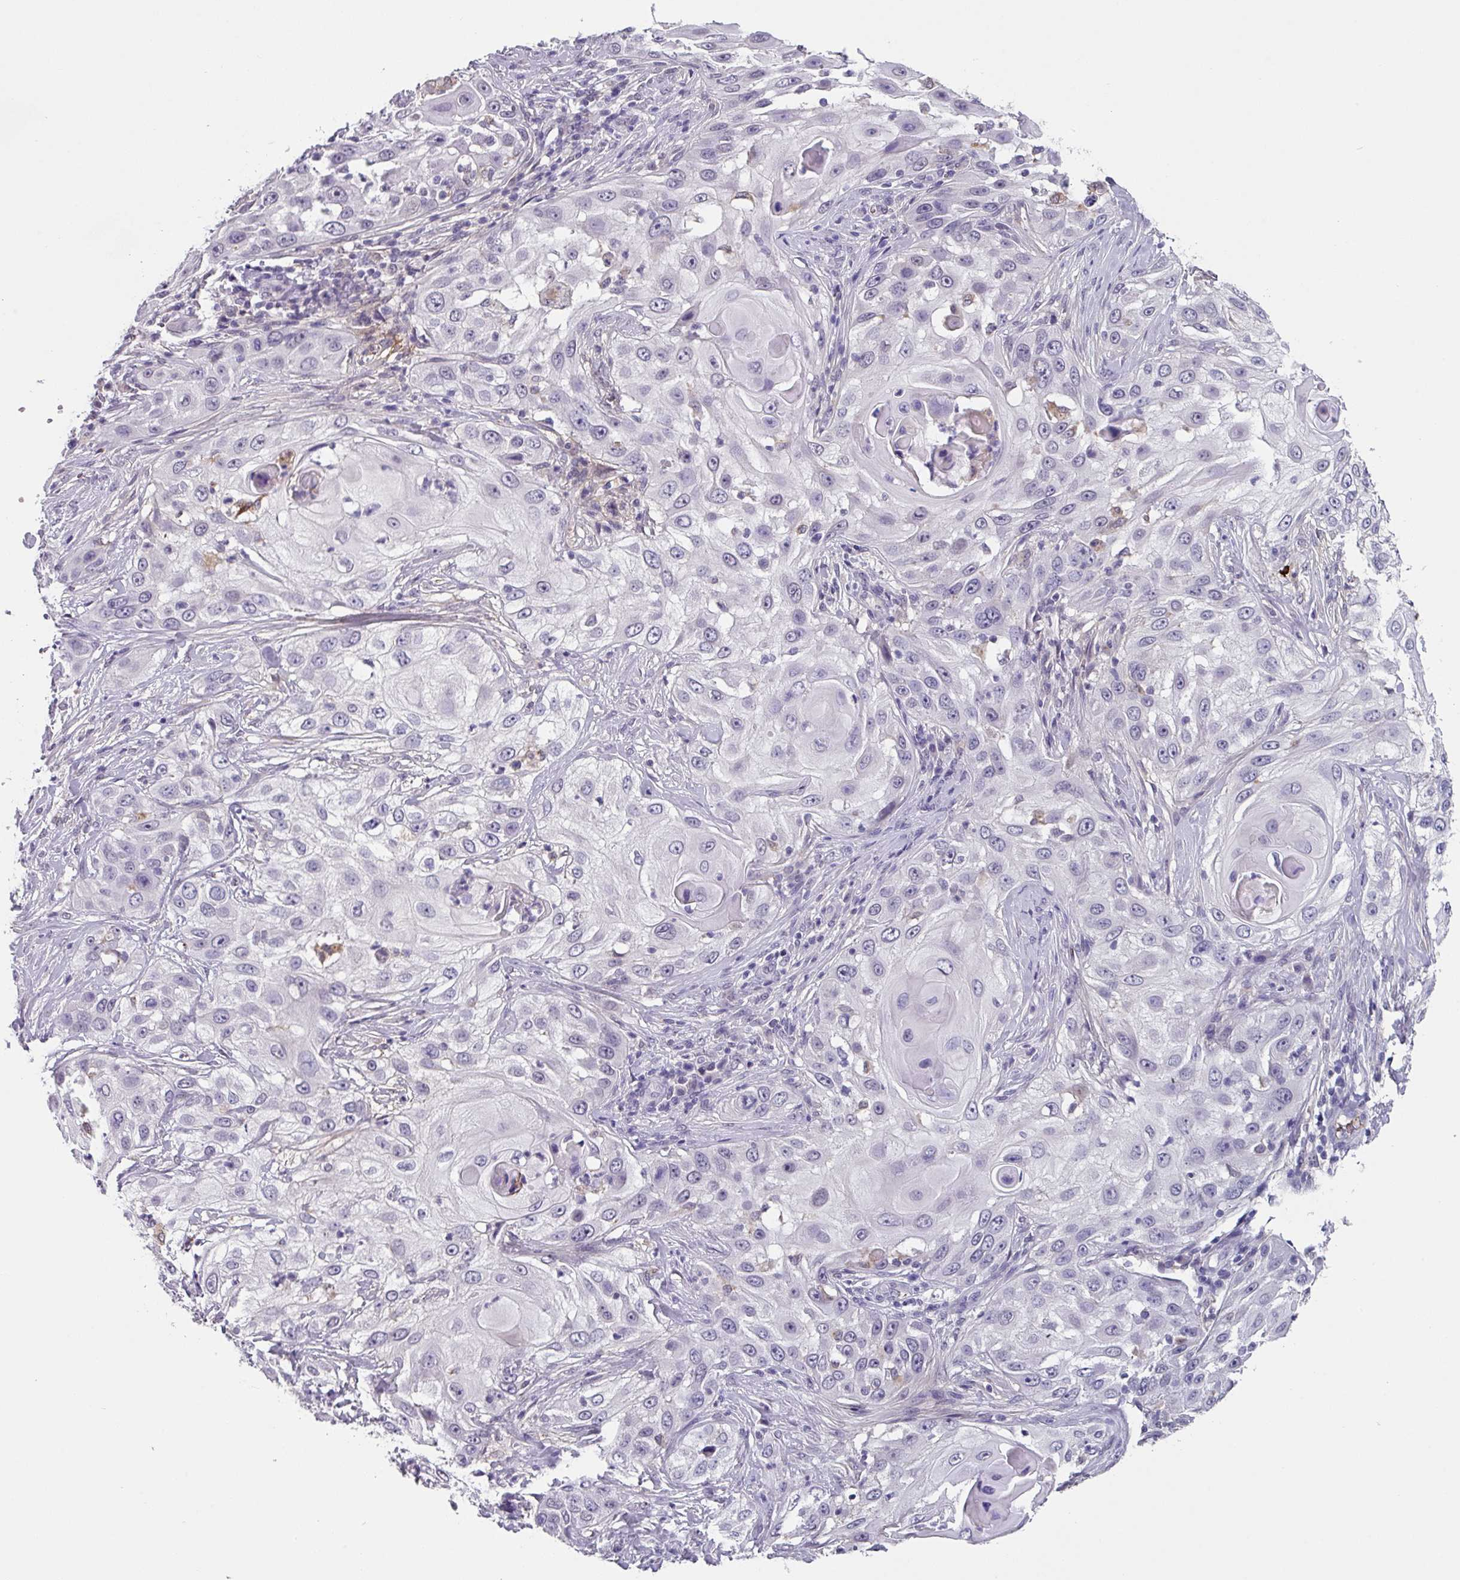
{"staining": {"intensity": "negative", "quantity": "none", "location": "none"}, "tissue": "skin cancer", "cell_type": "Tumor cells", "image_type": "cancer", "snomed": [{"axis": "morphology", "description": "Squamous cell carcinoma, NOS"}, {"axis": "topography", "description": "Skin"}], "caption": "The photomicrograph demonstrates no staining of tumor cells in skin squamous cell carcinoma.", "gene": "C1QB", "patient": {"sex": "female", "age": 44}}